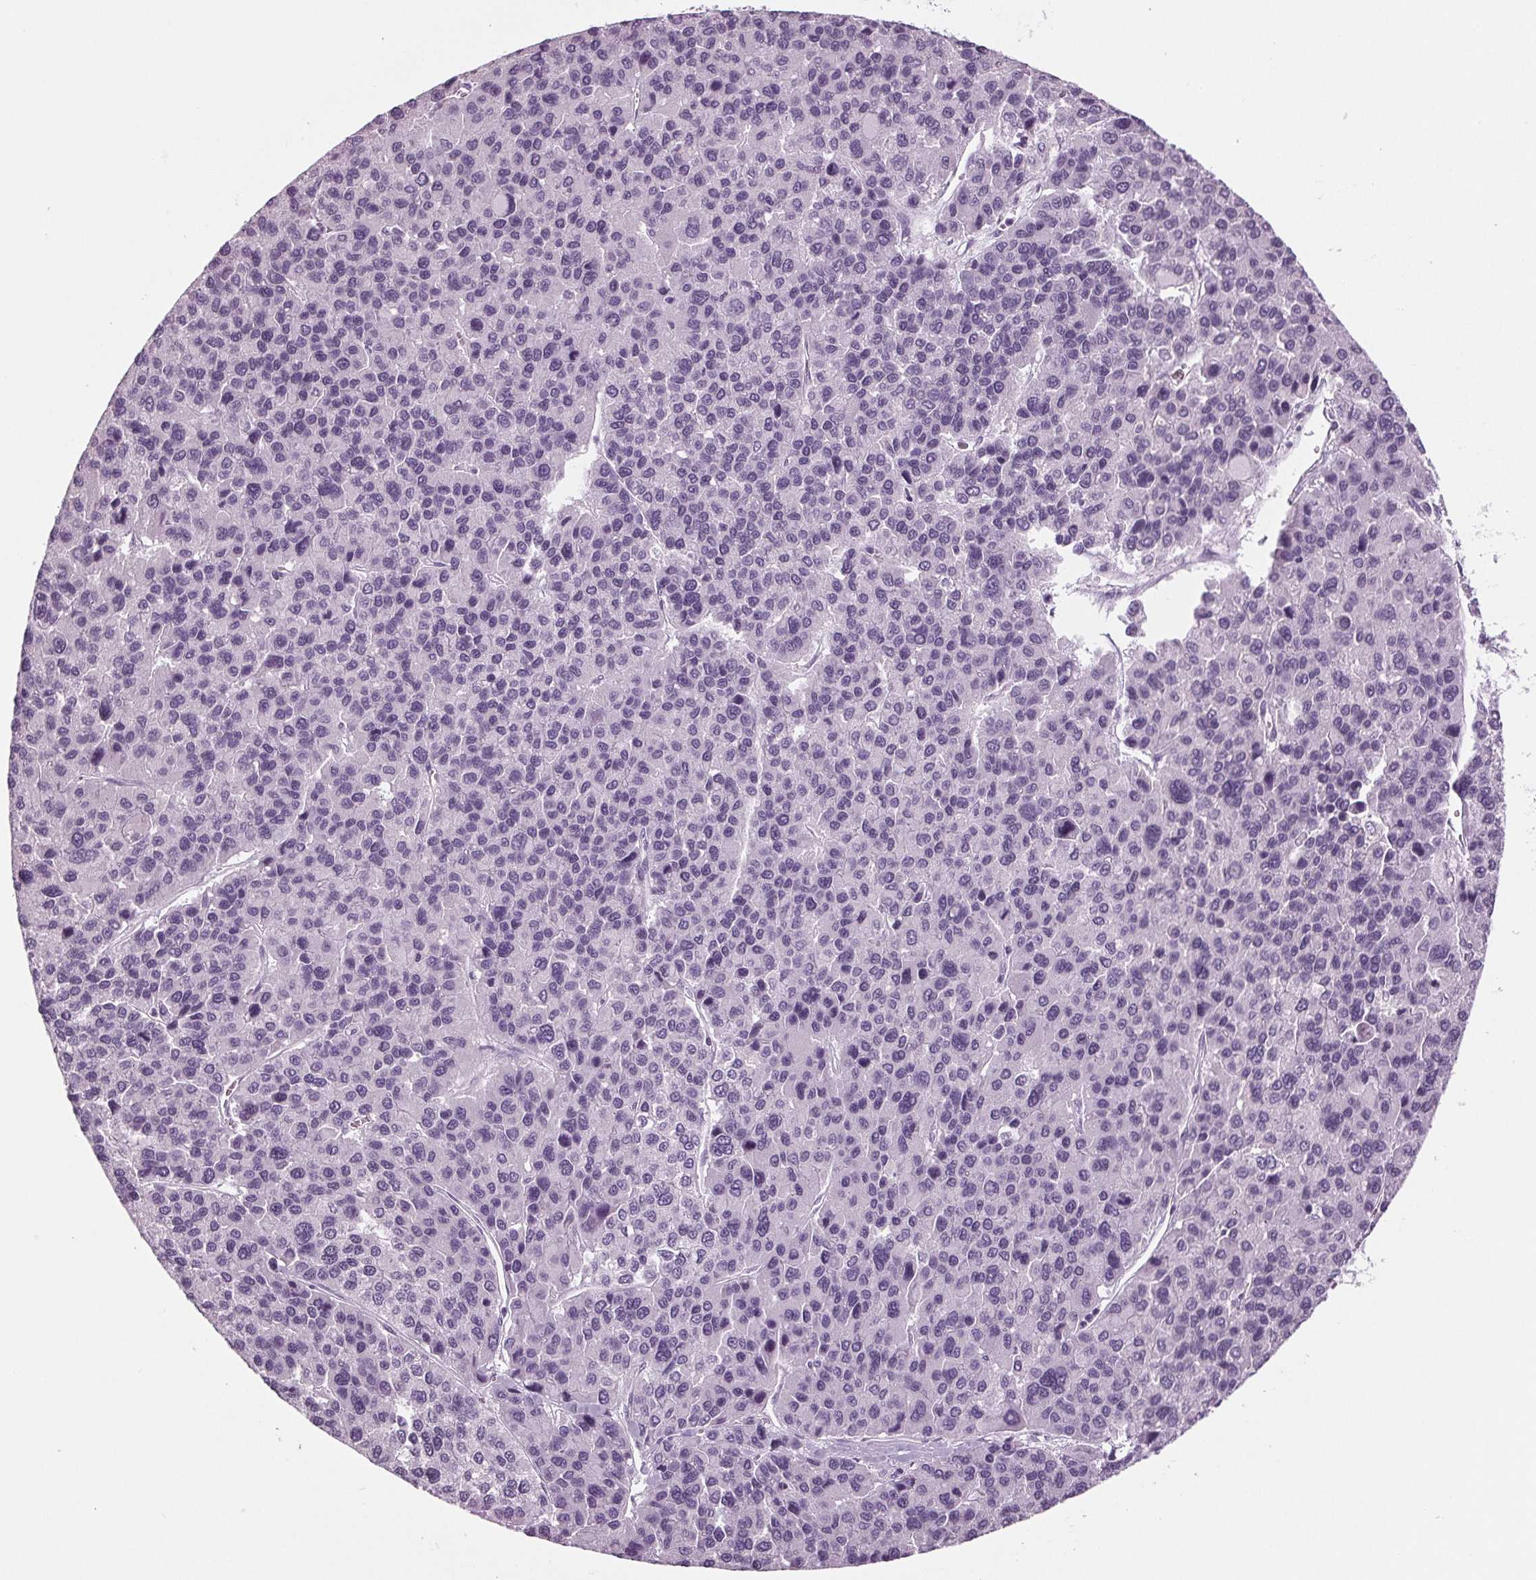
{"staining": {"intensity": "negative", "quantity": "none", "location": "none"}, "tissue": "liver cancer", "cell_type": "Tumor cells", "image_type": "cancer", "snomed": [{"axis": "morphology", "description": "Carcinoma, Hepatocellular, NOS"}, {"axis": "topography", "description": "Liver"}], "caption": "This is an immunohistochemistry (IHC) micrograph of hepatocellular carcinoma (liver). There is no expression in tumor cells.", "gene": "BHLHE22", "patient": {"sex": "female", "age": 41}}